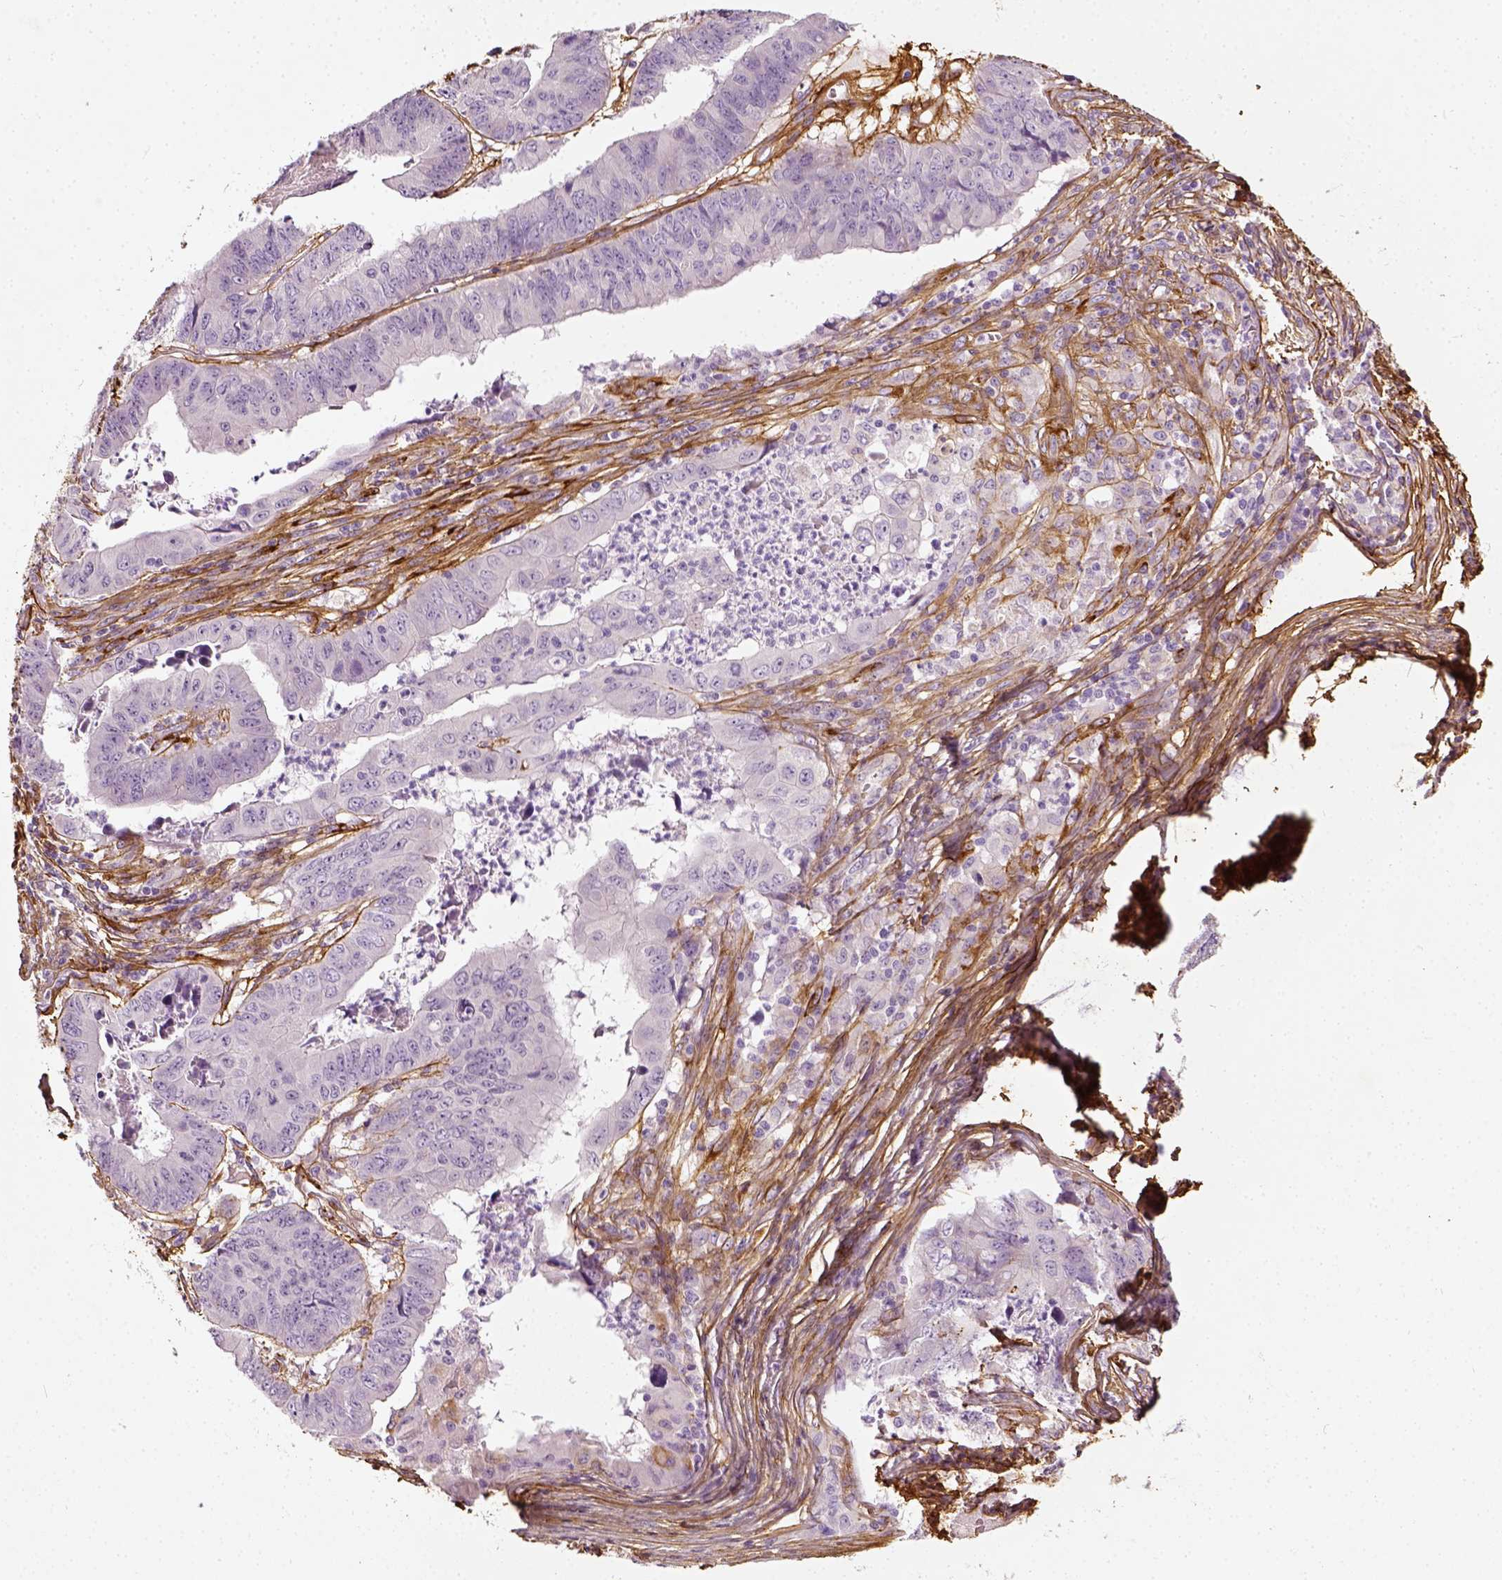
{"staining": {"intensity": "negative", "quantity": "none", "location": "none"}, "tissue": "stomach cancer", "cell_type": "Tumor cells", "image_type": "cancer", "snomed": [{"axis": "morphology", "description": "Adenocarcinoma, NOS"}, {"axis": "topography", "description": "Stomach, lower"}], "caption": "Tumor cells are negative for brown protein staining in stomach adenocarcinoma.", "gene": "COL6A2", "patient": {"sex": "male", "age": 77}}